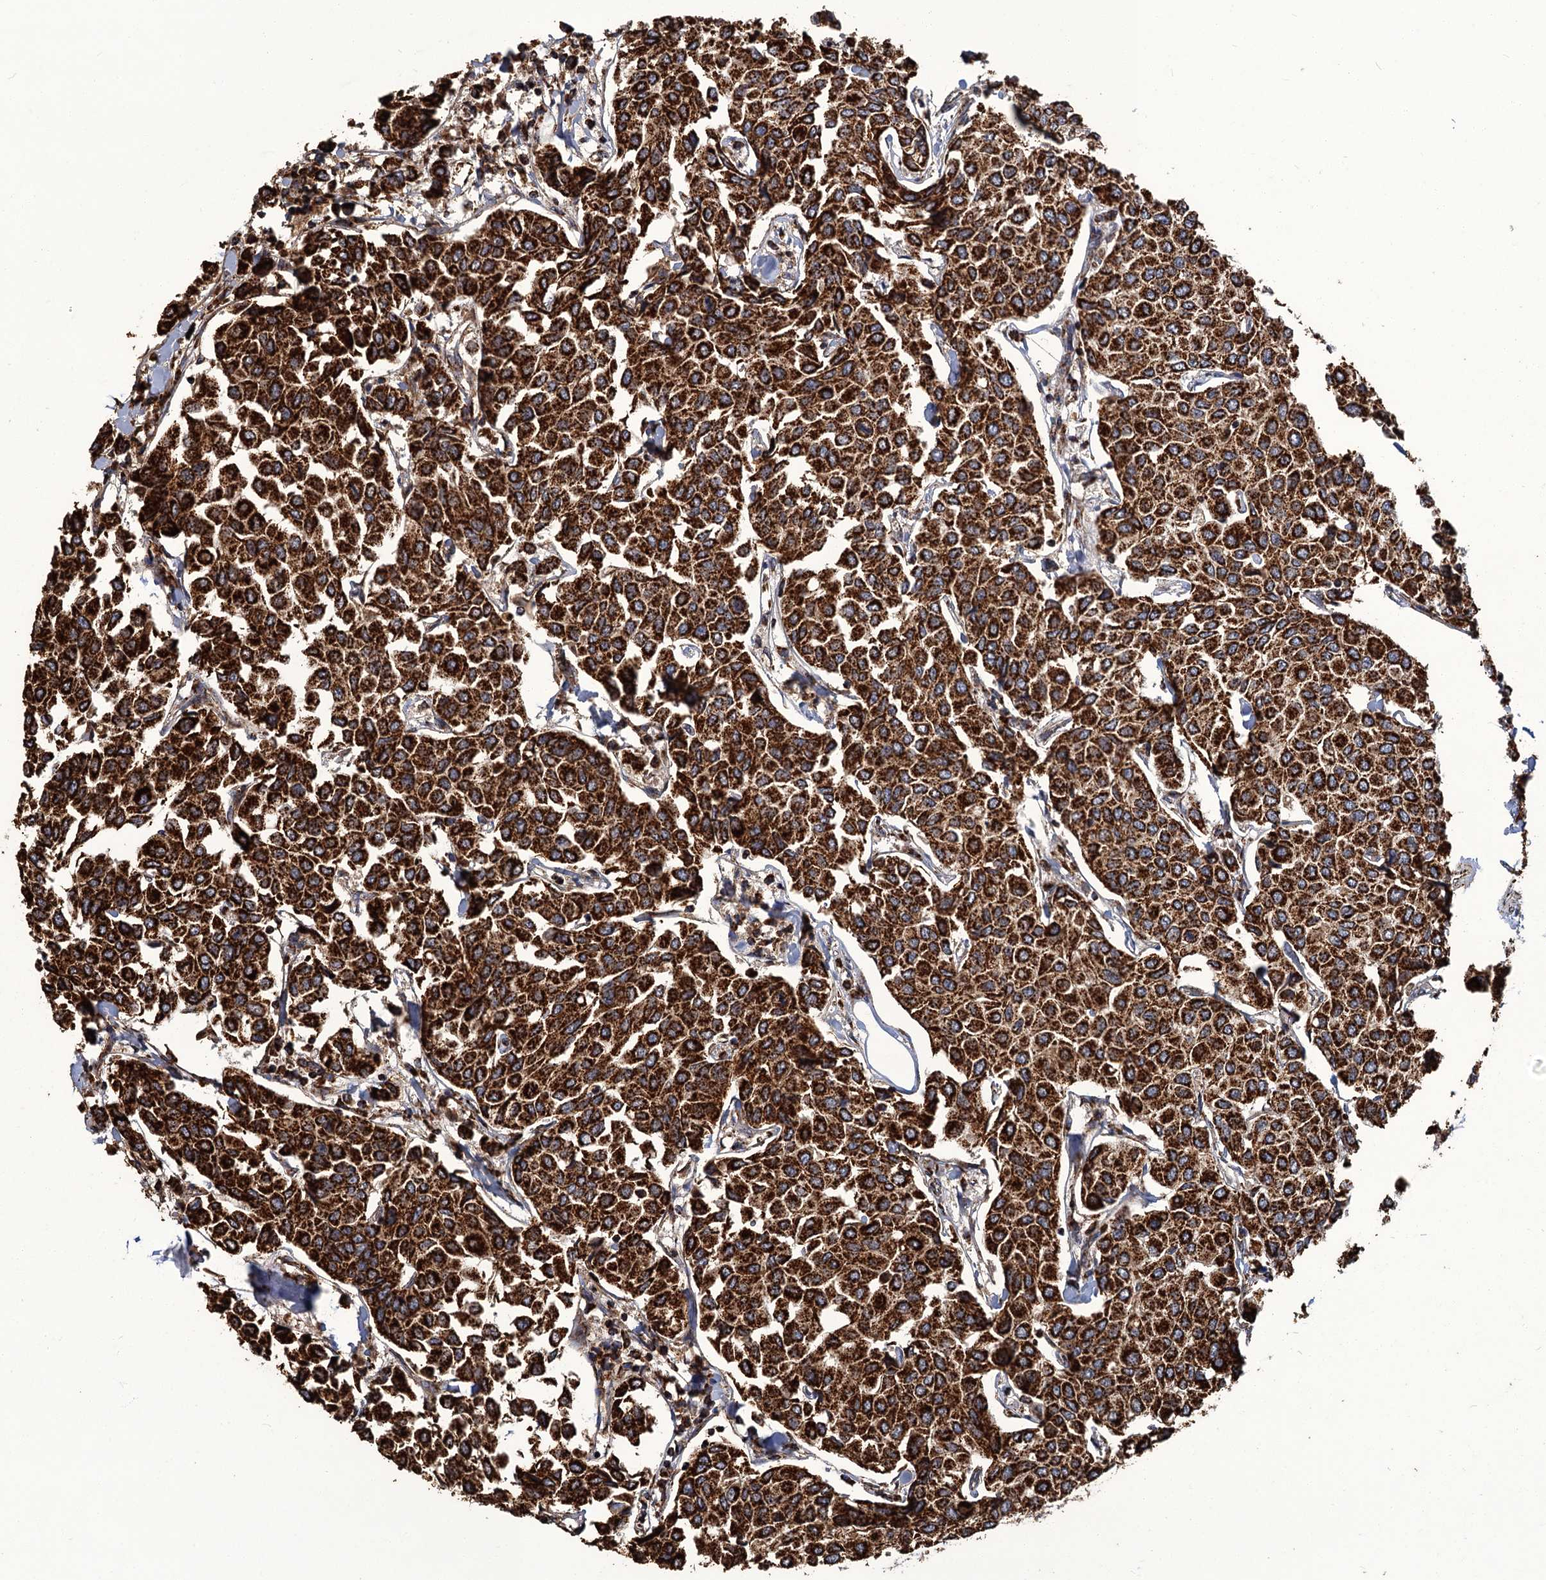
{"staining": {"intensity": "strong", "quantity": ">75%", "location": "cytoplasmic/membranous"}, "tissue": "breast cancer", "cell_type": "Tumor cells", "image_type": "cancer", "snomed": [{"axis": "morphology", "description": "Duct carcinoma"}, {"axis": "topography", "description": "Breast"}], "caption": "Approximately >75% of tumor cells in human breast invasive ductal carcinoma demonstrate strong cytoplasmic/membranous protein staining as visualized by brown immunohistochemical staining.", "gene": "APH1A", "patient": {"sex": "female", "age": 55}}